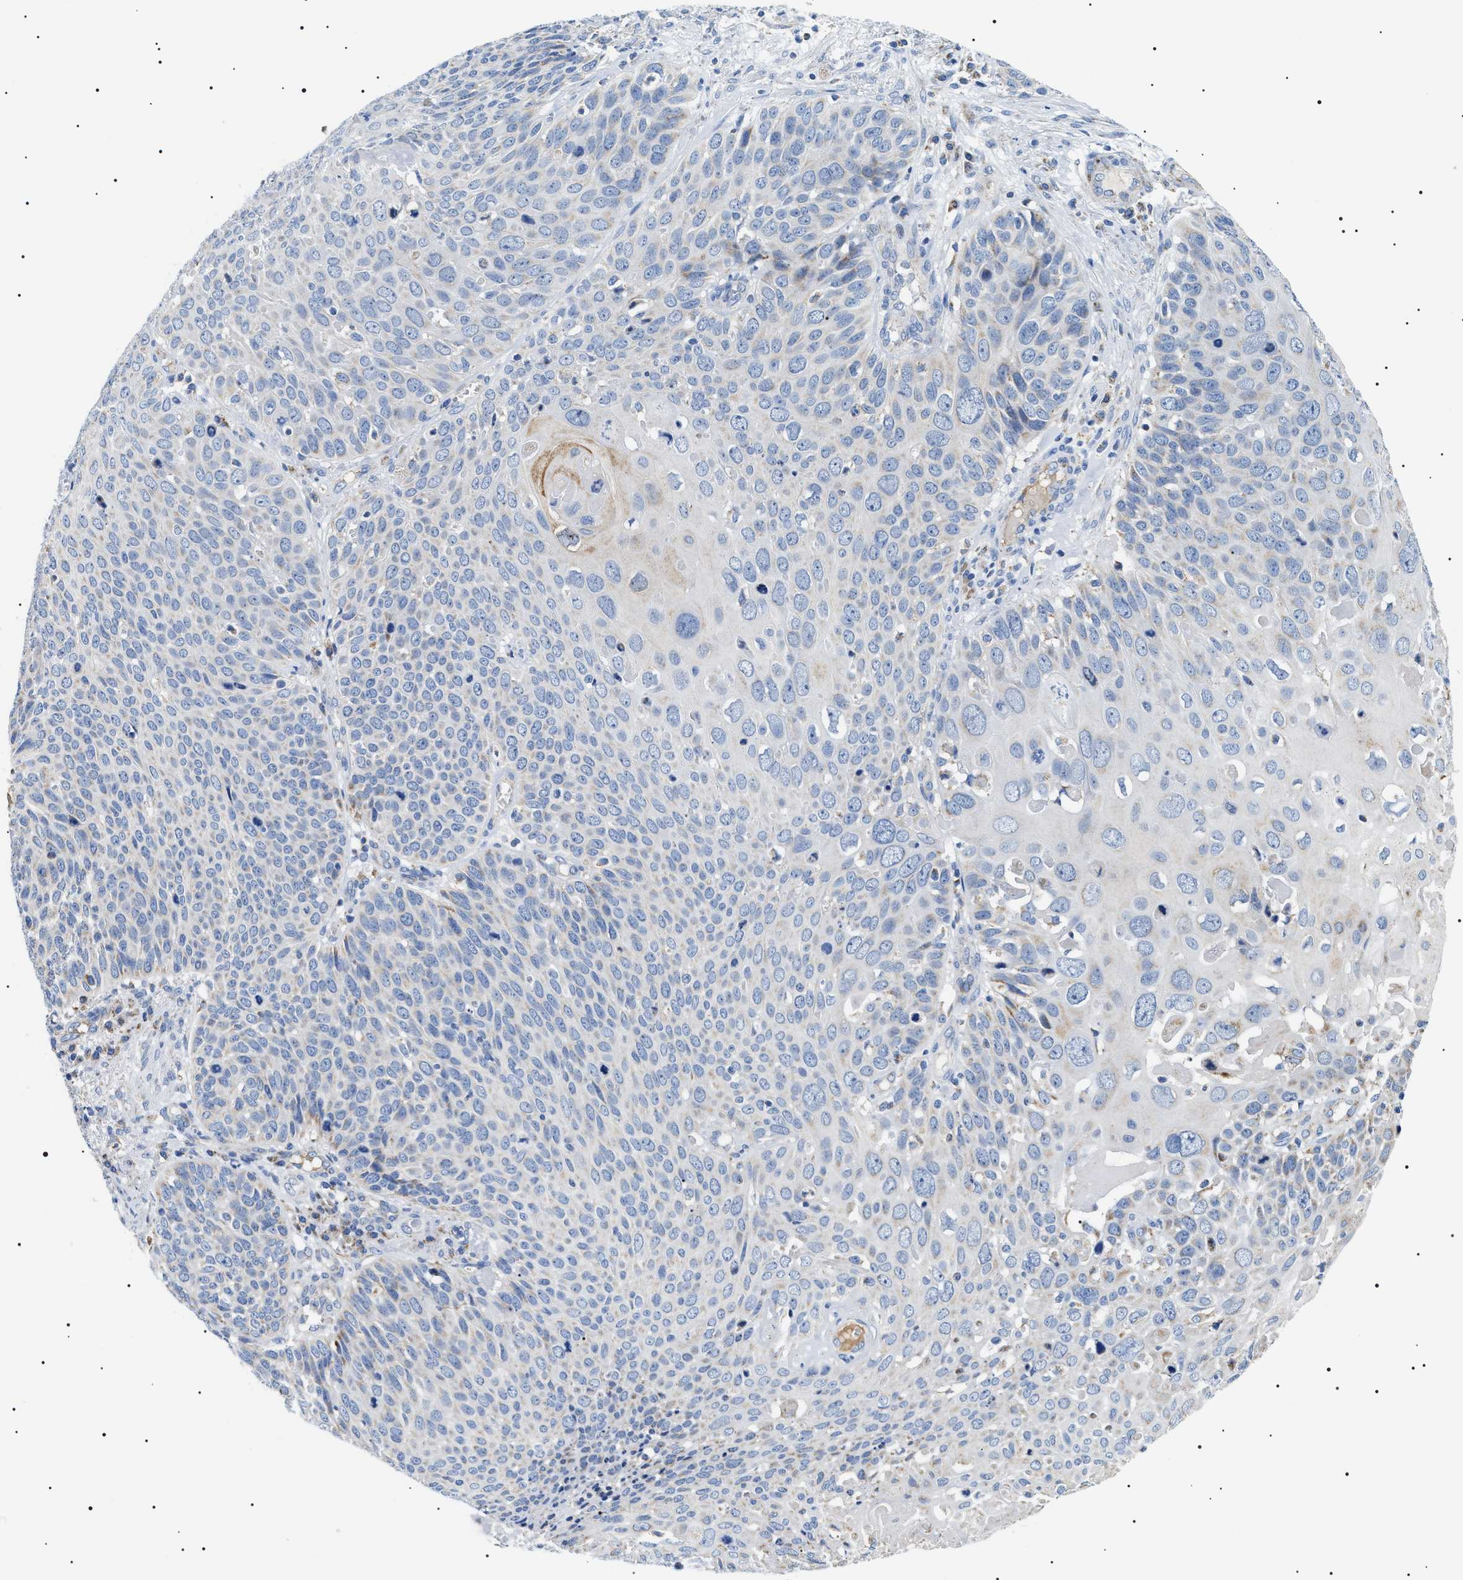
{"staining": {"intensity": "negative", "quantity": "none", "location": "none"}, "tissue": "cervical cancer", "cell_type": "Tumor cells", "image_type": "cancer", "snomed": [{"axis": "morphology", "description": "Squamous cell carcinoma, NOS"}, {"axis": "topography", "description": "Cervix"}], "caption": "Immunohistochemical staining of human cervical squamous cell carcinoma reveals no significant positivity in tumor cells. (Stains: DAB IHC with hematoxylin counter stain, Microscopy: brightfield microscopy at high magnification).", "gene": "OXSM", "patient": {"sex": "female", "age": 74}}